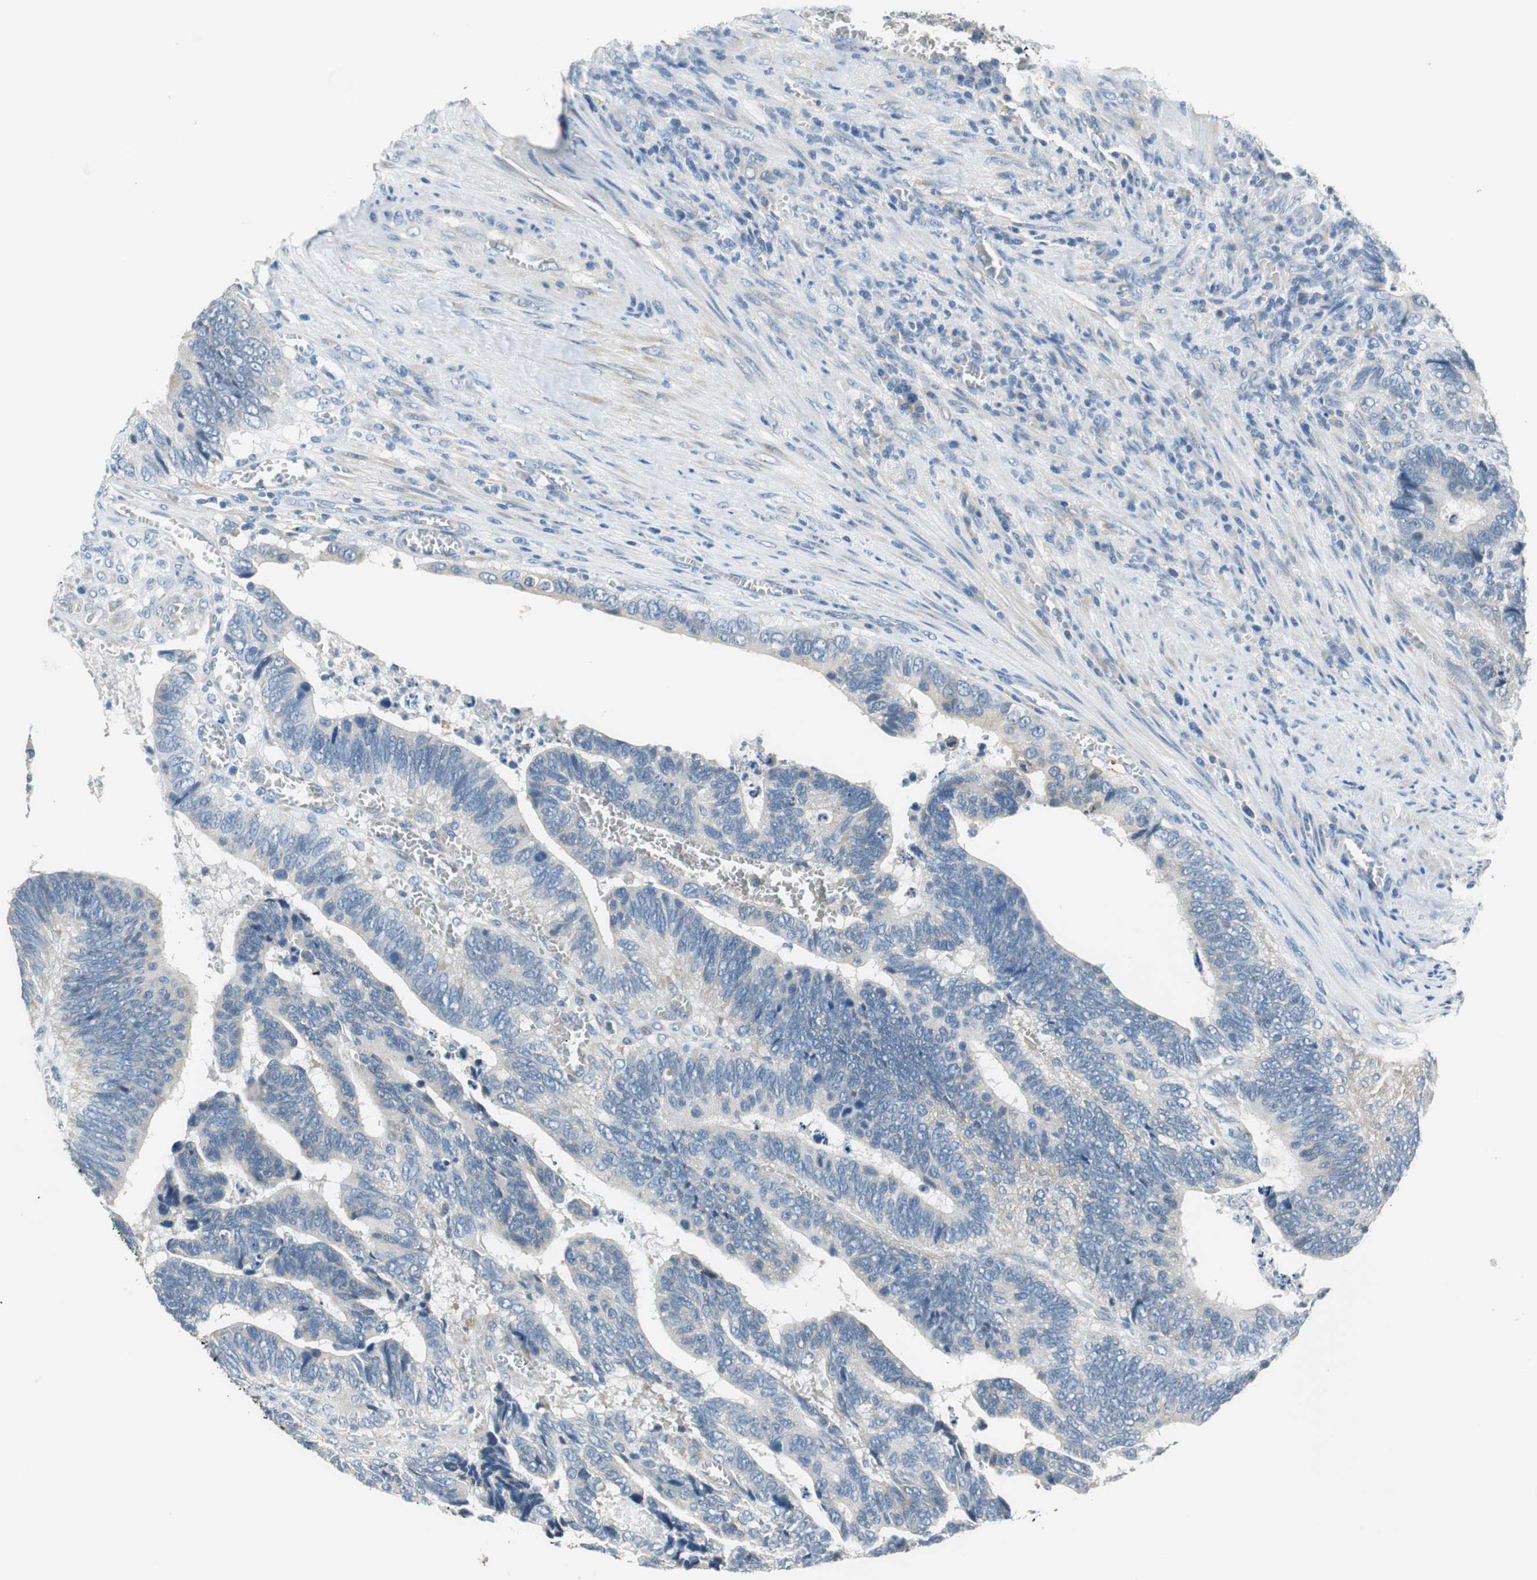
{"staining": {"intensity": "negative", "quantity": "none", "location": "none"}, "tissue": "colorectal cancer", "cell_type": "Tumor cells", "image_type": "cancer", "snomed": [{"axis": "morphology", "description": "Adenocarcinoma, NOS"}, {"axis": "topography", "description": "Colon"}], "caption": "Tumor cells show no significant protein staining in adenocarcinoma (colorectal).", "gene": "FADS2", "patient": {"sex": "male", "age": 72}}